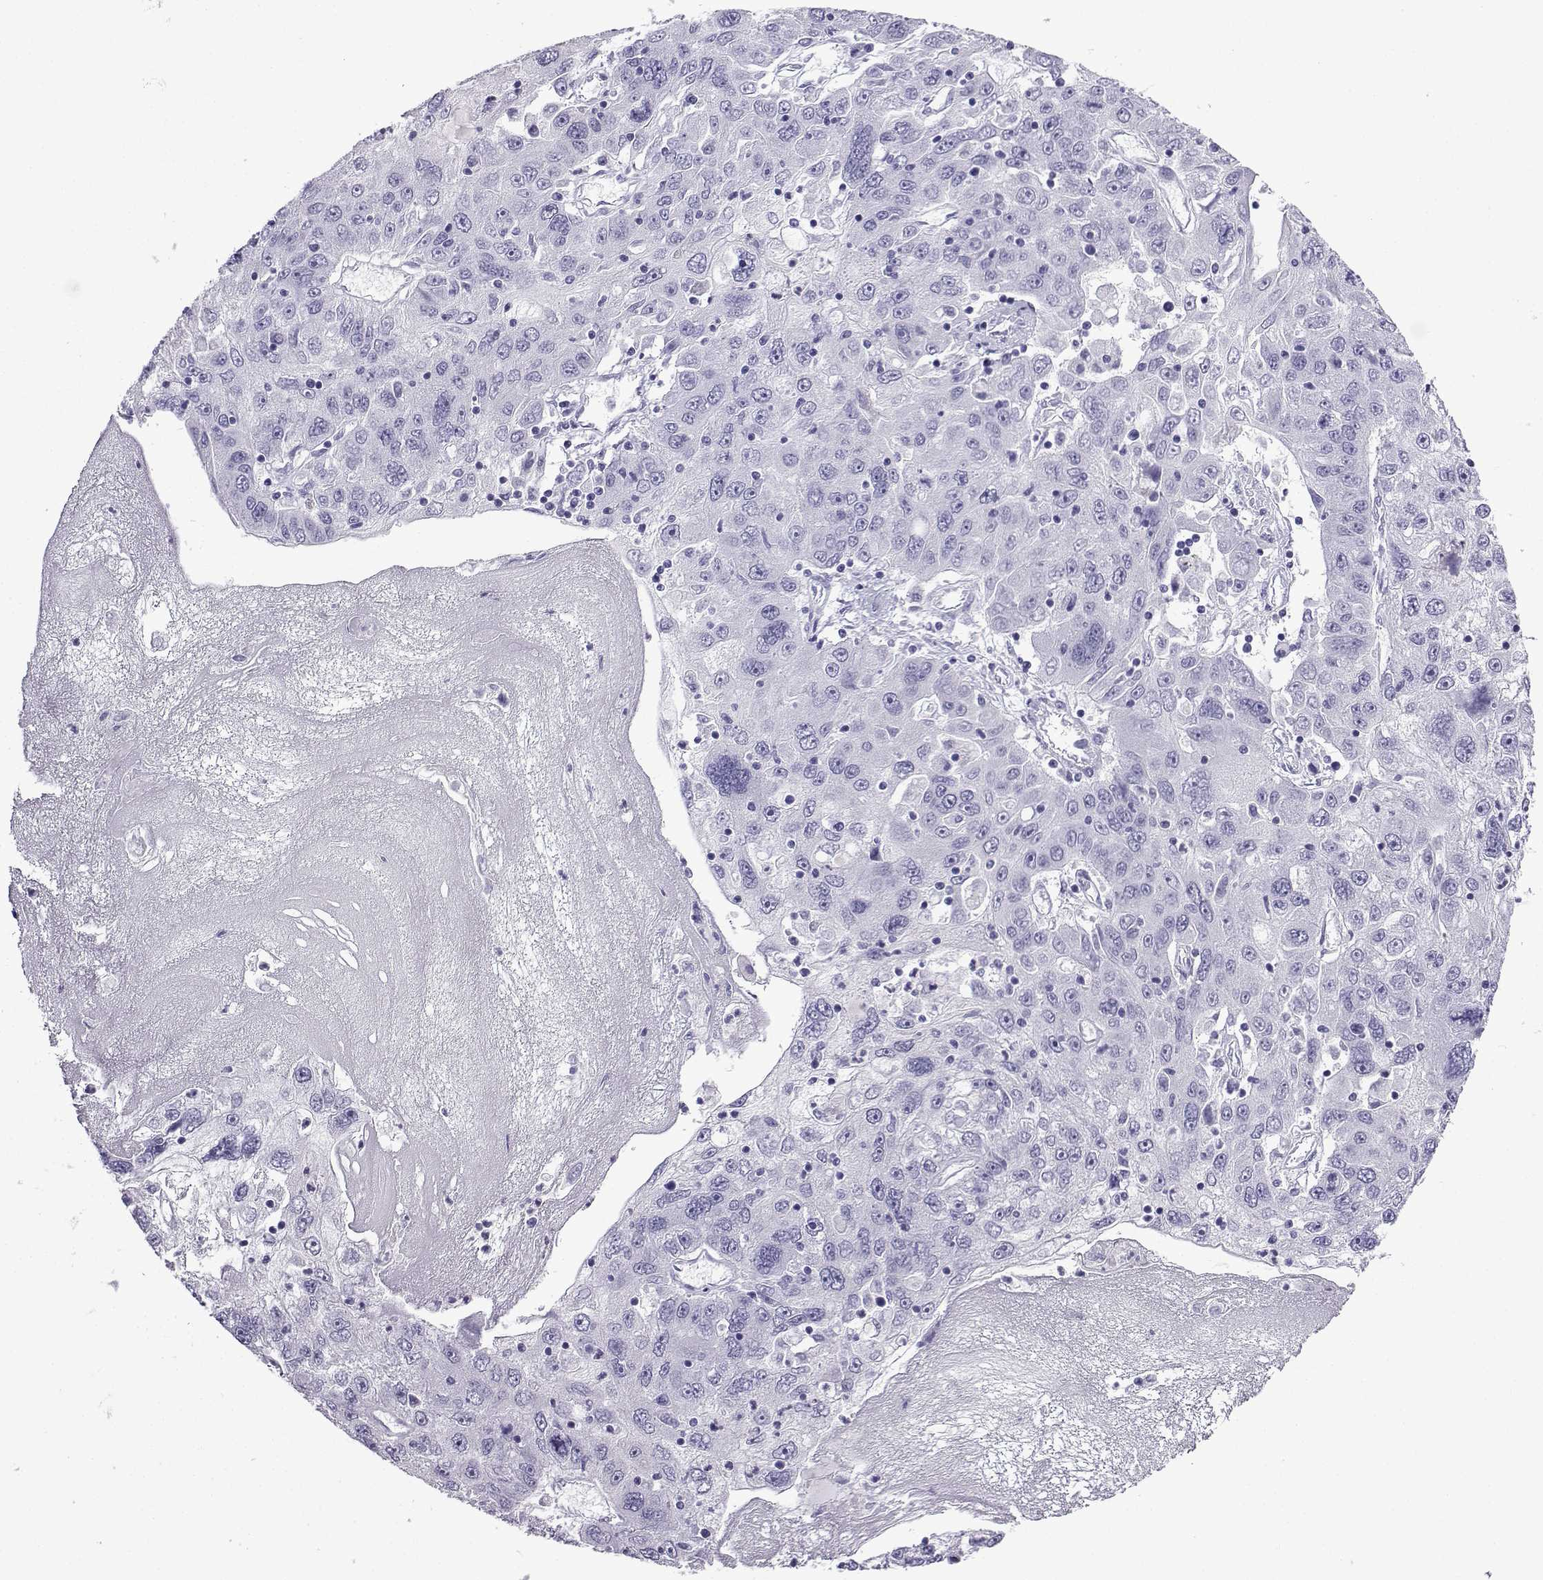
{"staining": {"intensity": "negative", "quantity": "none", "location": "none"}, "tissue": "stomach cancer", "cell_type": "Tumor cells", "image_type": "cancer", "snomed": [{"axis": "morphology", "description": "Adenocarcinoma, NOS"}, {"axis": "topography", "description": "Stomach"}], "caption": "This is an immunohistochemistry histopathology image of stomach cancer. There is no expression in tumor cells.", "gene": "KCNF1", "patient": {"sex": "male", "age": 56}}